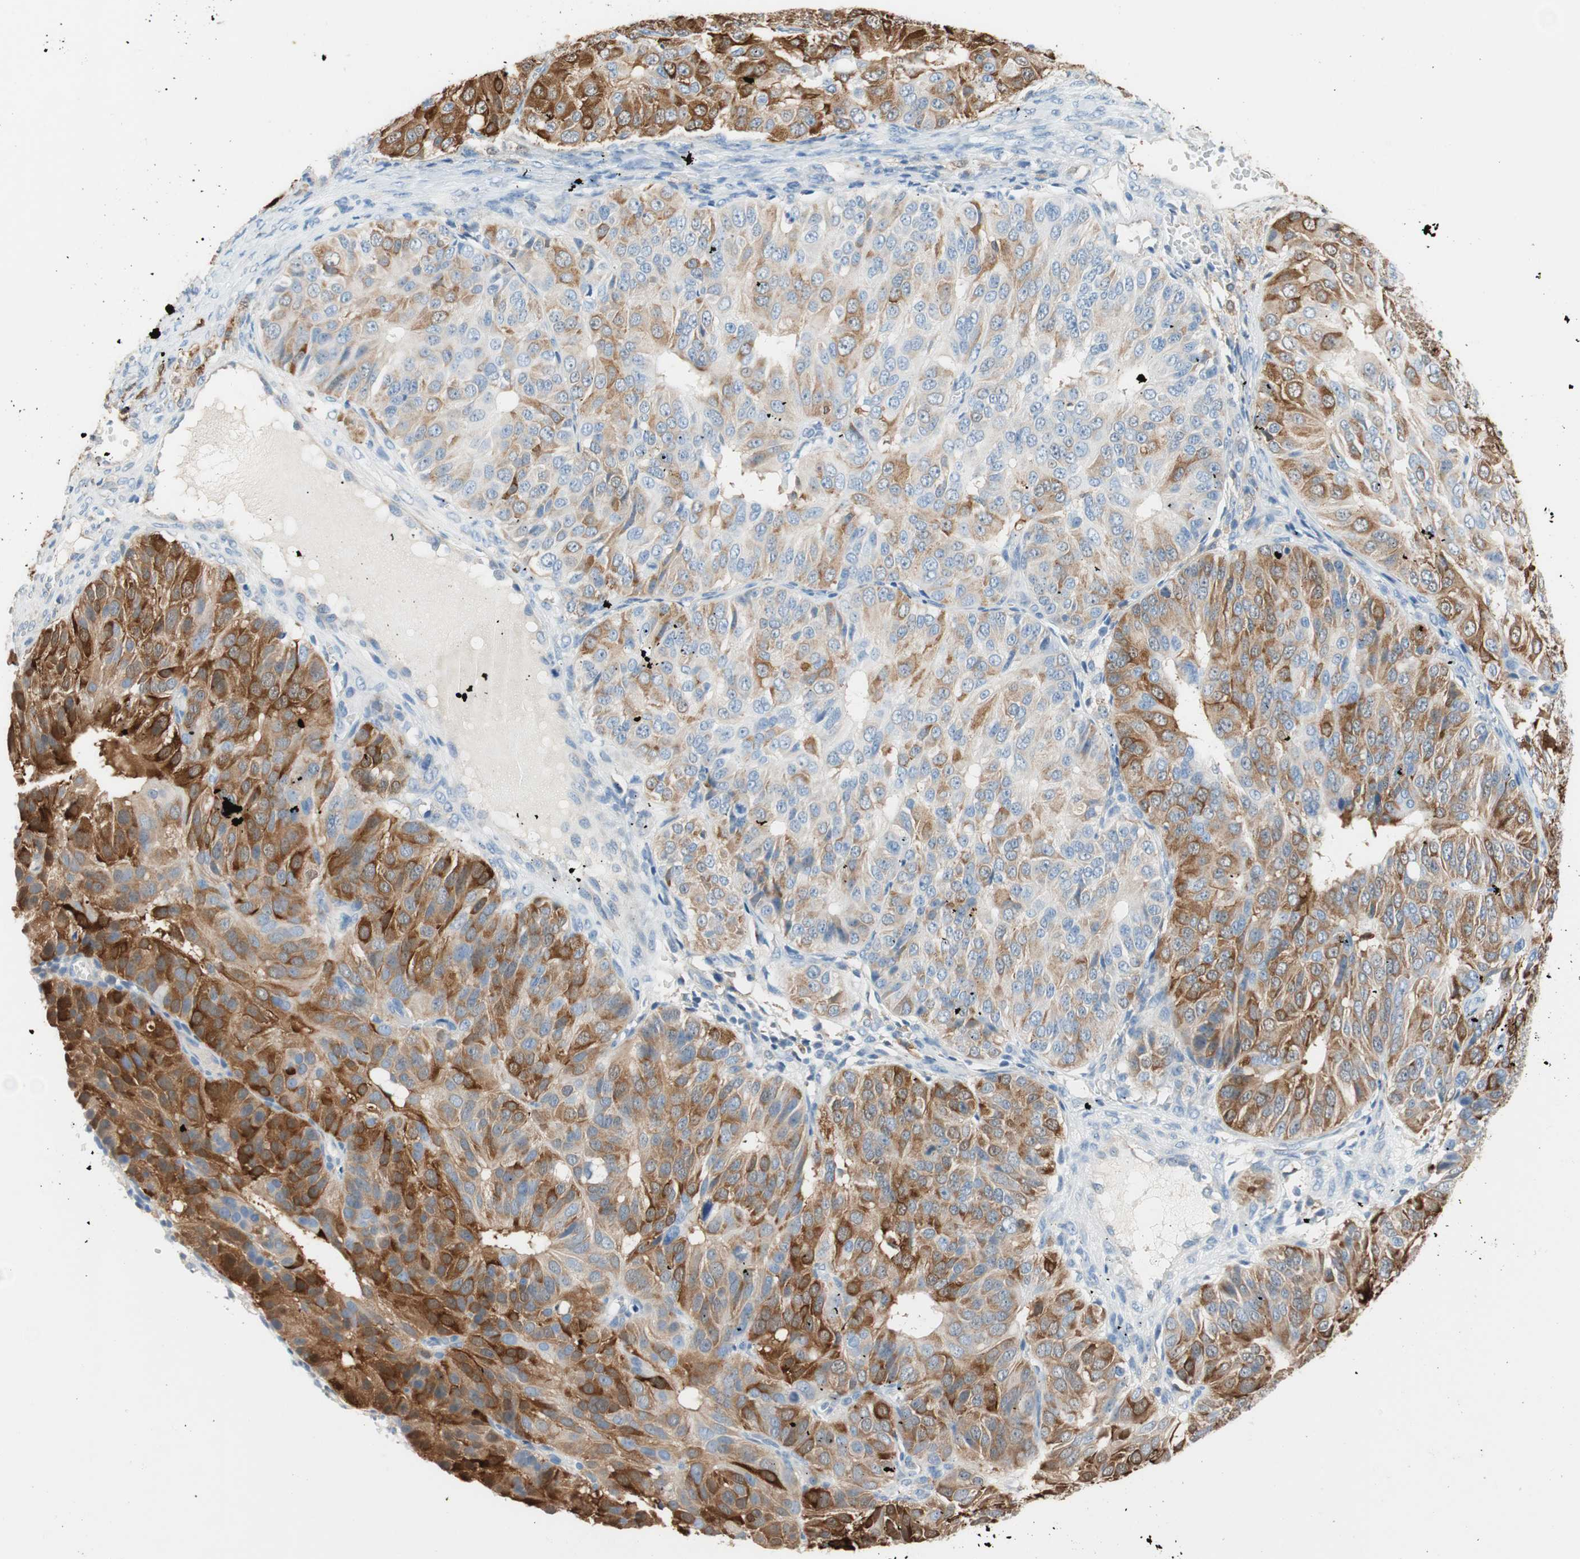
{"staining": {"intensity": "strong", "quantity": "25%-75%", "location": "cytoplasmic/membranous"}, "tissue": "ovarian cancer", "cell_type": "Tumor cells", "image_type": "cancer", "snomed": [{"axis": "morphology", "description": "Carcinoma, endometroid"}, {"axis": "topography", "description": "Ovary"}], "caption": "This histopathology image displays ovarian endometroid carcinoma stained with immunohistochemistry to label a protein in brown. The cytoplasmic/membranous of tumor cells show strong positivity for the protein. Nuclei are counter-stained blue.", "gene": "GLUL", "patient": {"sex": "female", "age": 51}}